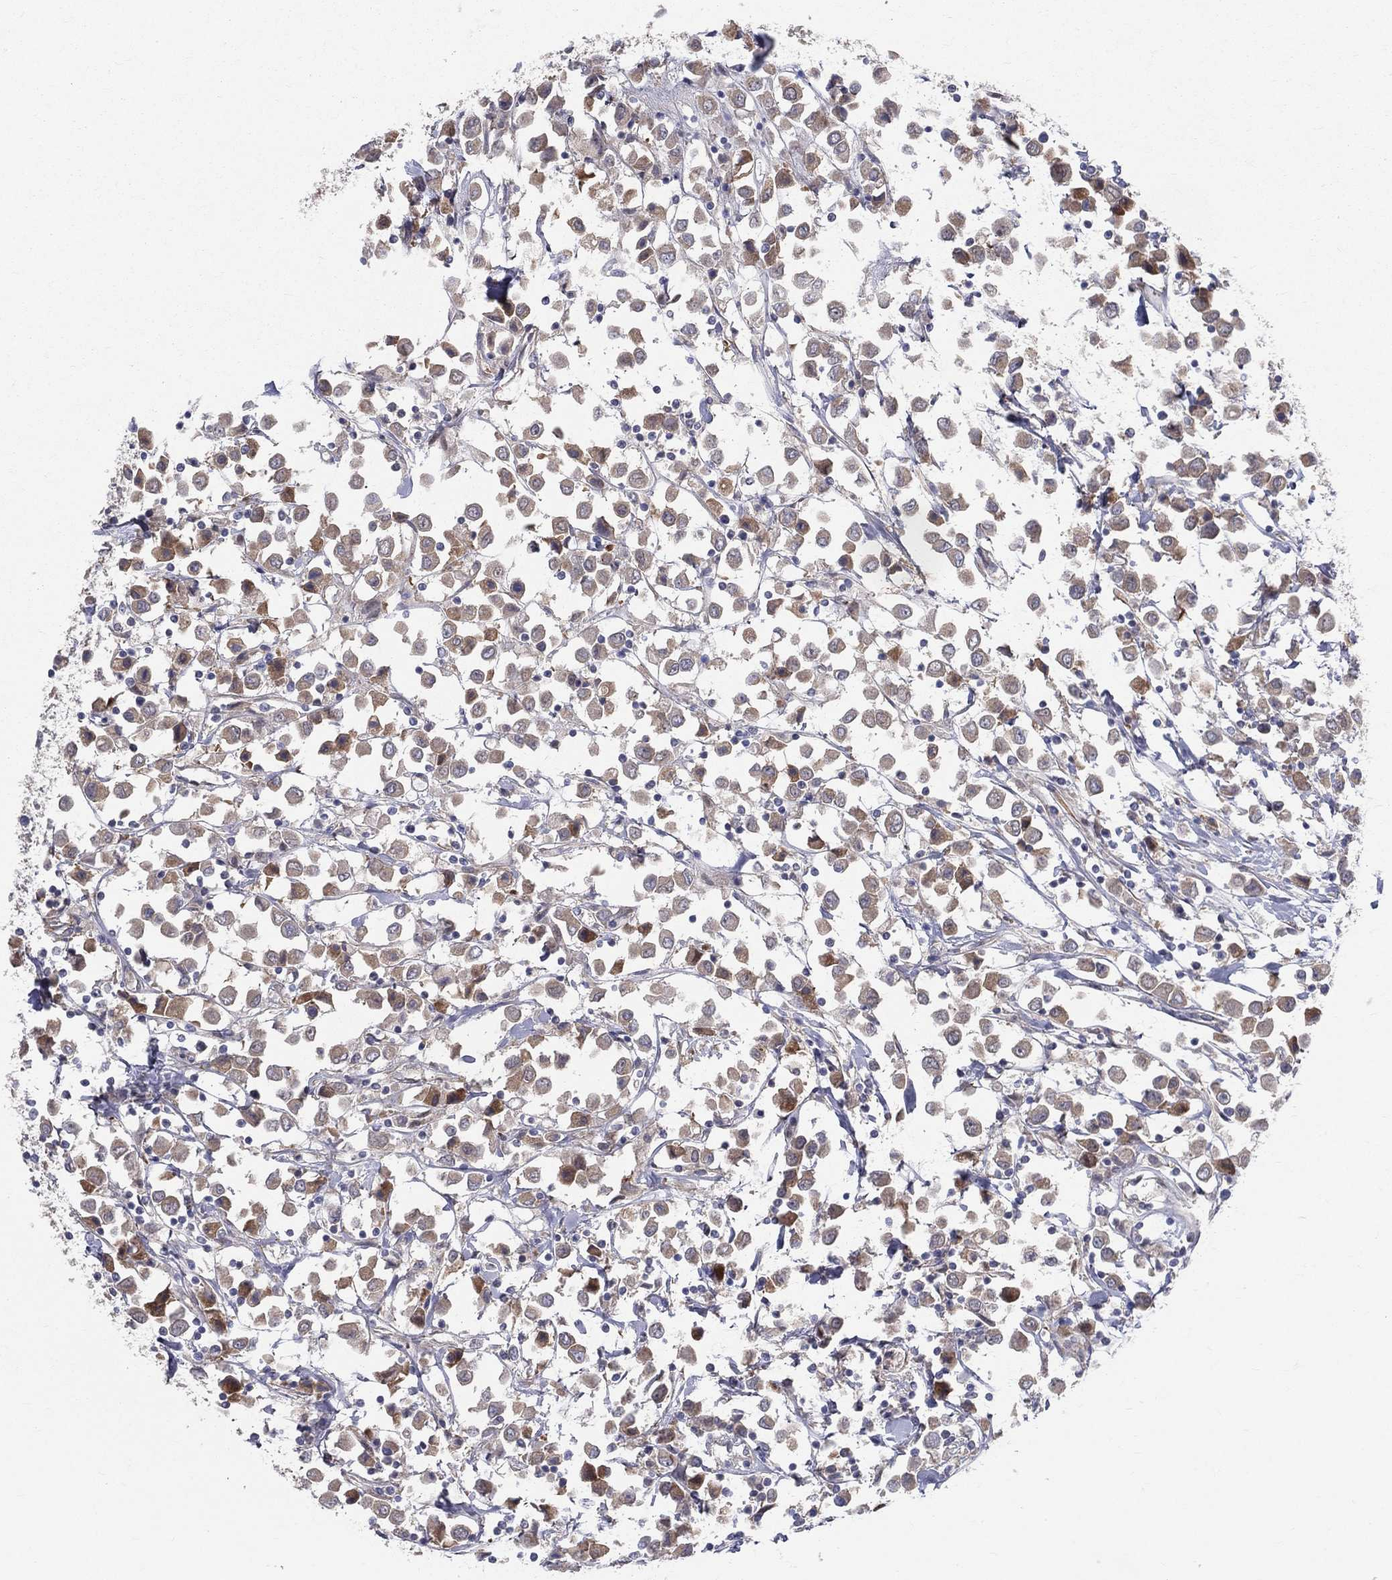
{"staining": {"intensity": "moderate", "quantity": ">75%", "location": "cytoplasmic/membranous"}, "tissue": "breast cancer", "cell_type": "Tumor cells", "image_type": "cancer", "snomed": [{"axis": "morphology", "description": "Duct carcinoma"}, {"axis": "topography", "description": "Breast"}], "caption": "Breast cancer (intraductal carcinoma) tissue demonstrates moderate cytoplasmic/membranous staining in approximately >75% of tumor cells", "gene": "POMZP3", "patient": {"sex": "female", "age": 61}}